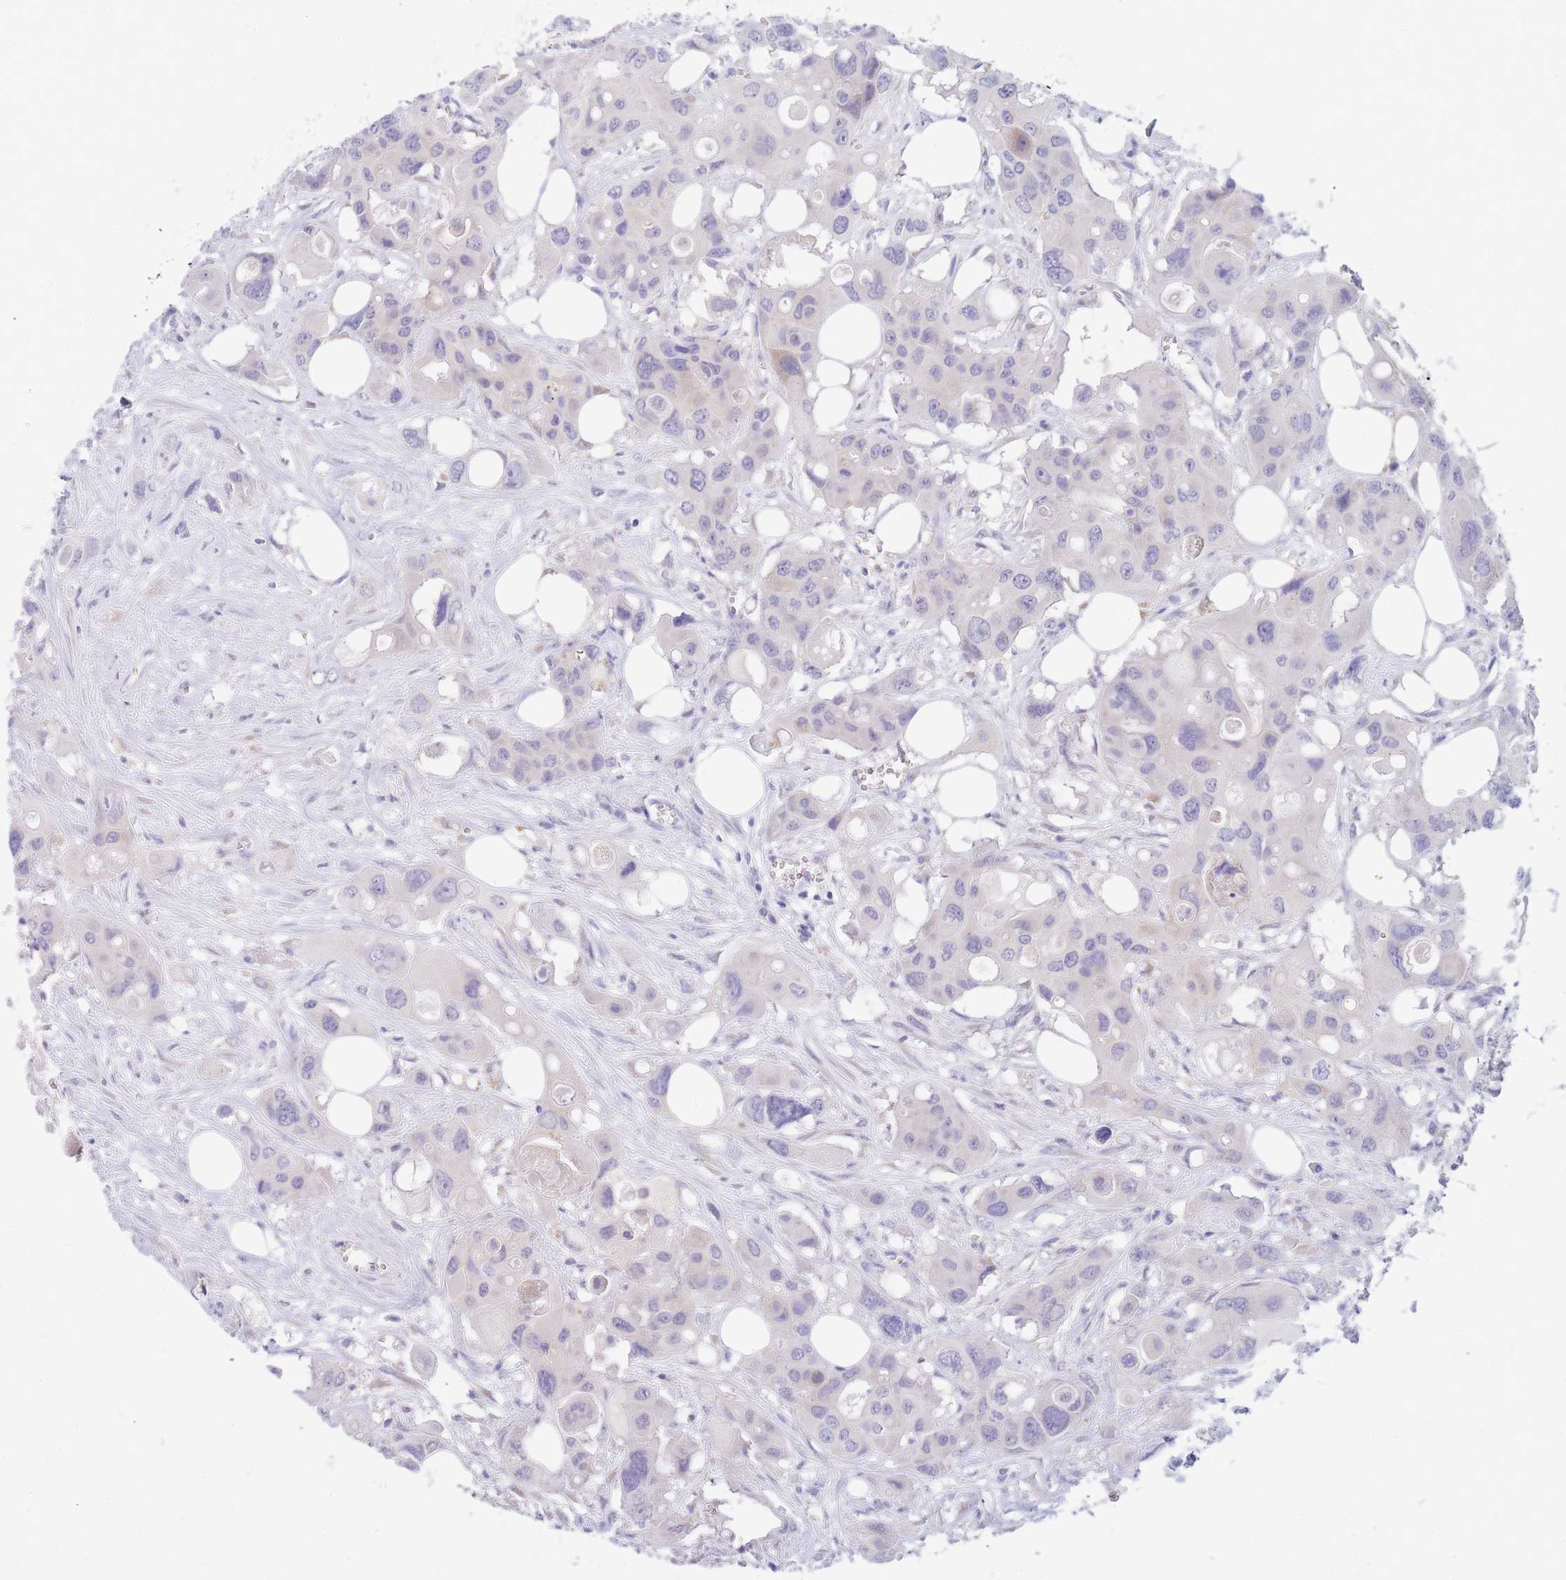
{"staining": {"intensity": "negative", "quantity": "none", "location": "none"}, "tissue": "colorectal cancer", "cell_type": "Tumor cells", "image_type": "cancer", "snomed": [{"axis": "morphology", "description": "Adenocarcinoma, NOS"}, {"axis": "topography", "description": "Colon"}], "caption": "The histopathology image shows no significant expression in tumor cells of colorectal cancer.", "gene": "PCDHB3", "patient": {"sex": "male", "age": 77}}